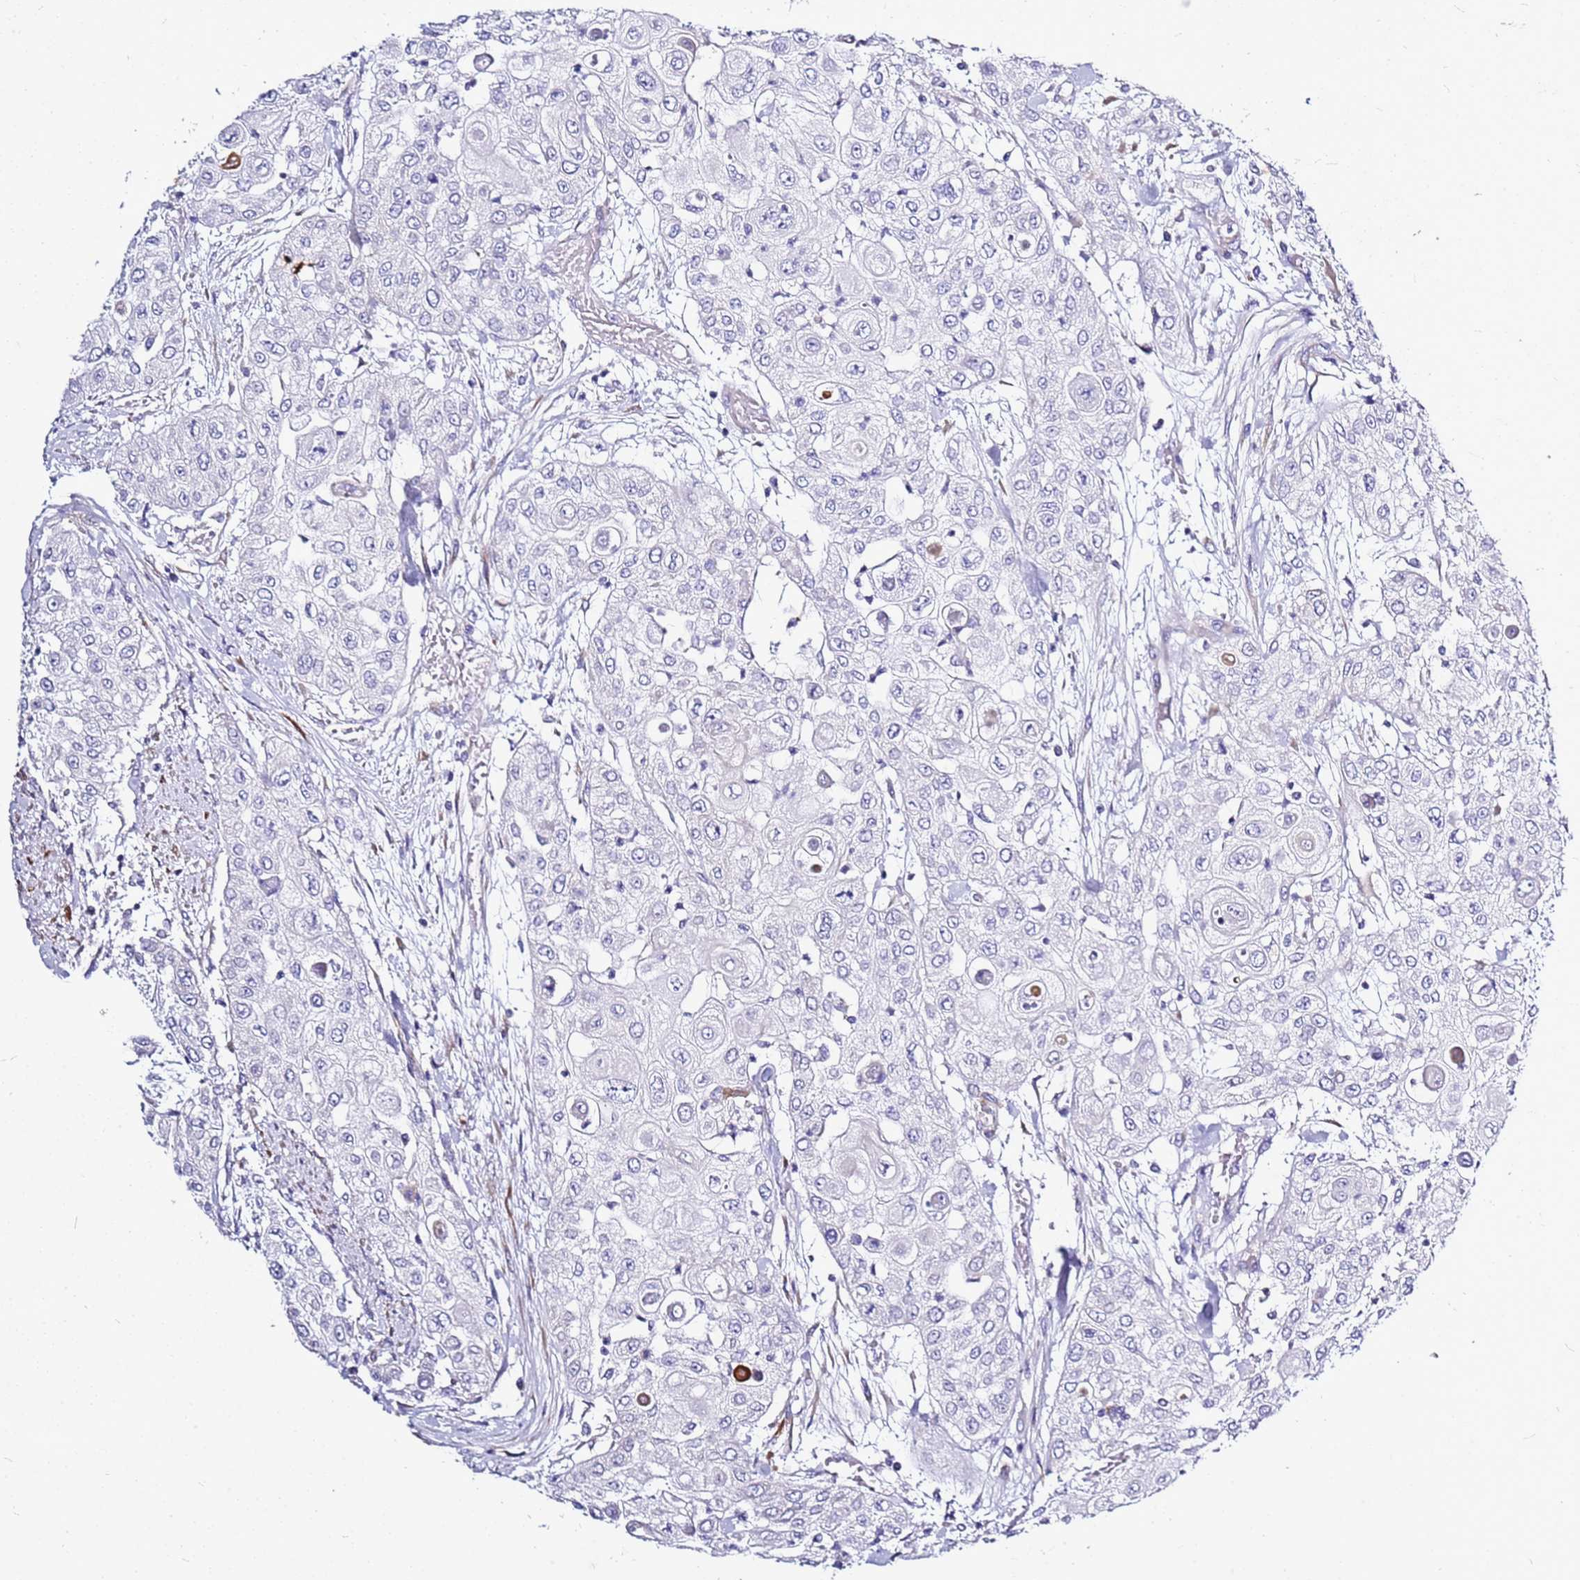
{"staining": {"intensity": "negative", "quantity": "none", "location": "none"}, "tissue": "urothelial cancer", "cell_type": "Tumor cells", "image_type": "cancer", "snomed": [{"axis": "morphology", "description": "Urothelial carcinoma, High grade"}, {"axis": "topography", "description": "Urinary bladder"}], "caption": "A histopathology image of human high-grade urothelial carcinoma is negative for staining in tumor cells.", "gene": "CASD1", "patient": {"sex": "female", "age": 79}}